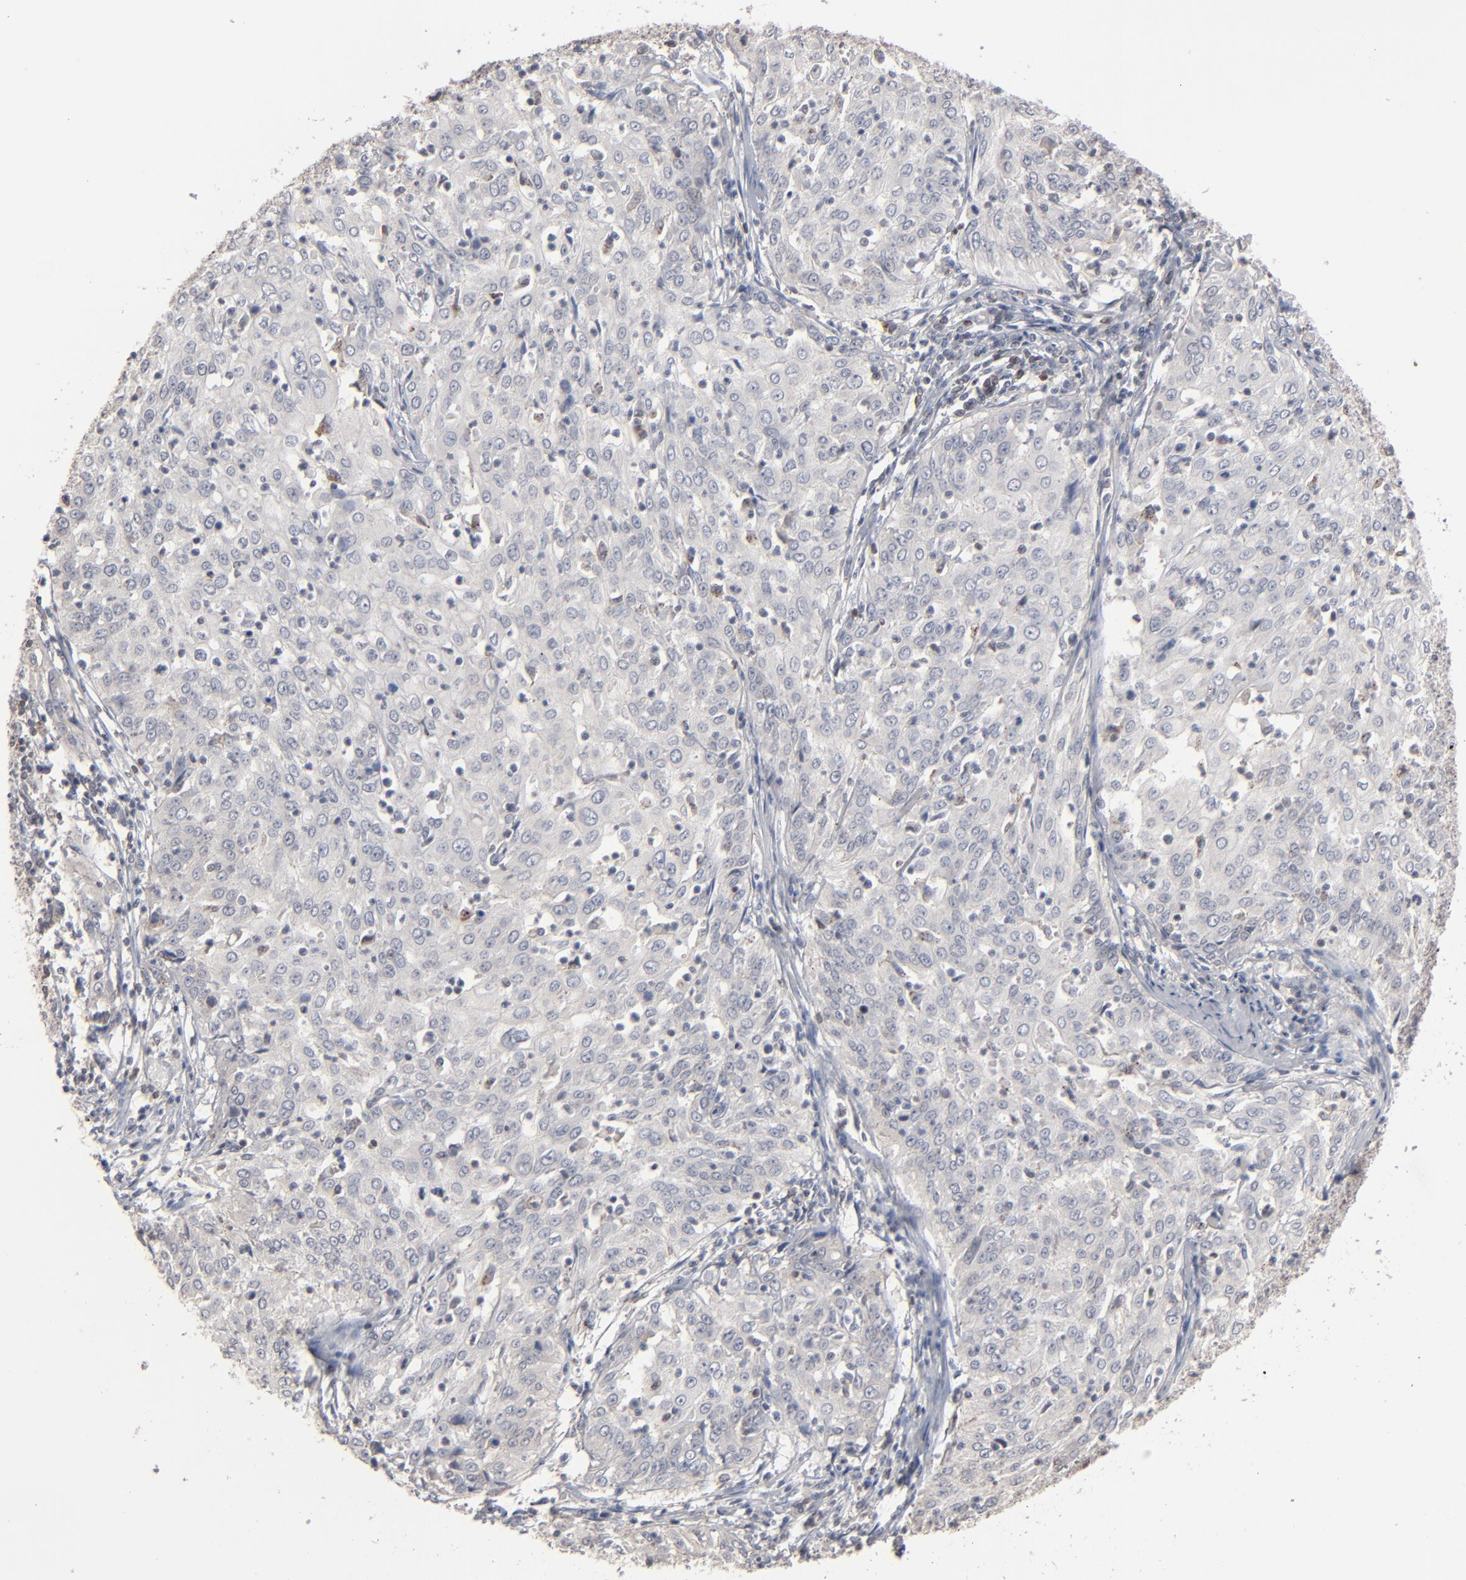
{"staining": {"intensity": "negative", "quantity": "none", "location": "none"}, "tissue": "cervical cancer", "cell_type": "Tumor cells", "image_type": "cancer", "snomed": [{"axis": "morphology", "description": "Squamous cell carcinoma, NOS"}, {"axis": "topography", "description": "Cervix"}], "caption": "Tumor cells show no significant protein staining in cervical squamous cell carcinoma. (DAB immunohistochemistry (IHC), high magnification).", "gene": "STAT4", "patient": {"sex": "female", "age": 39}}